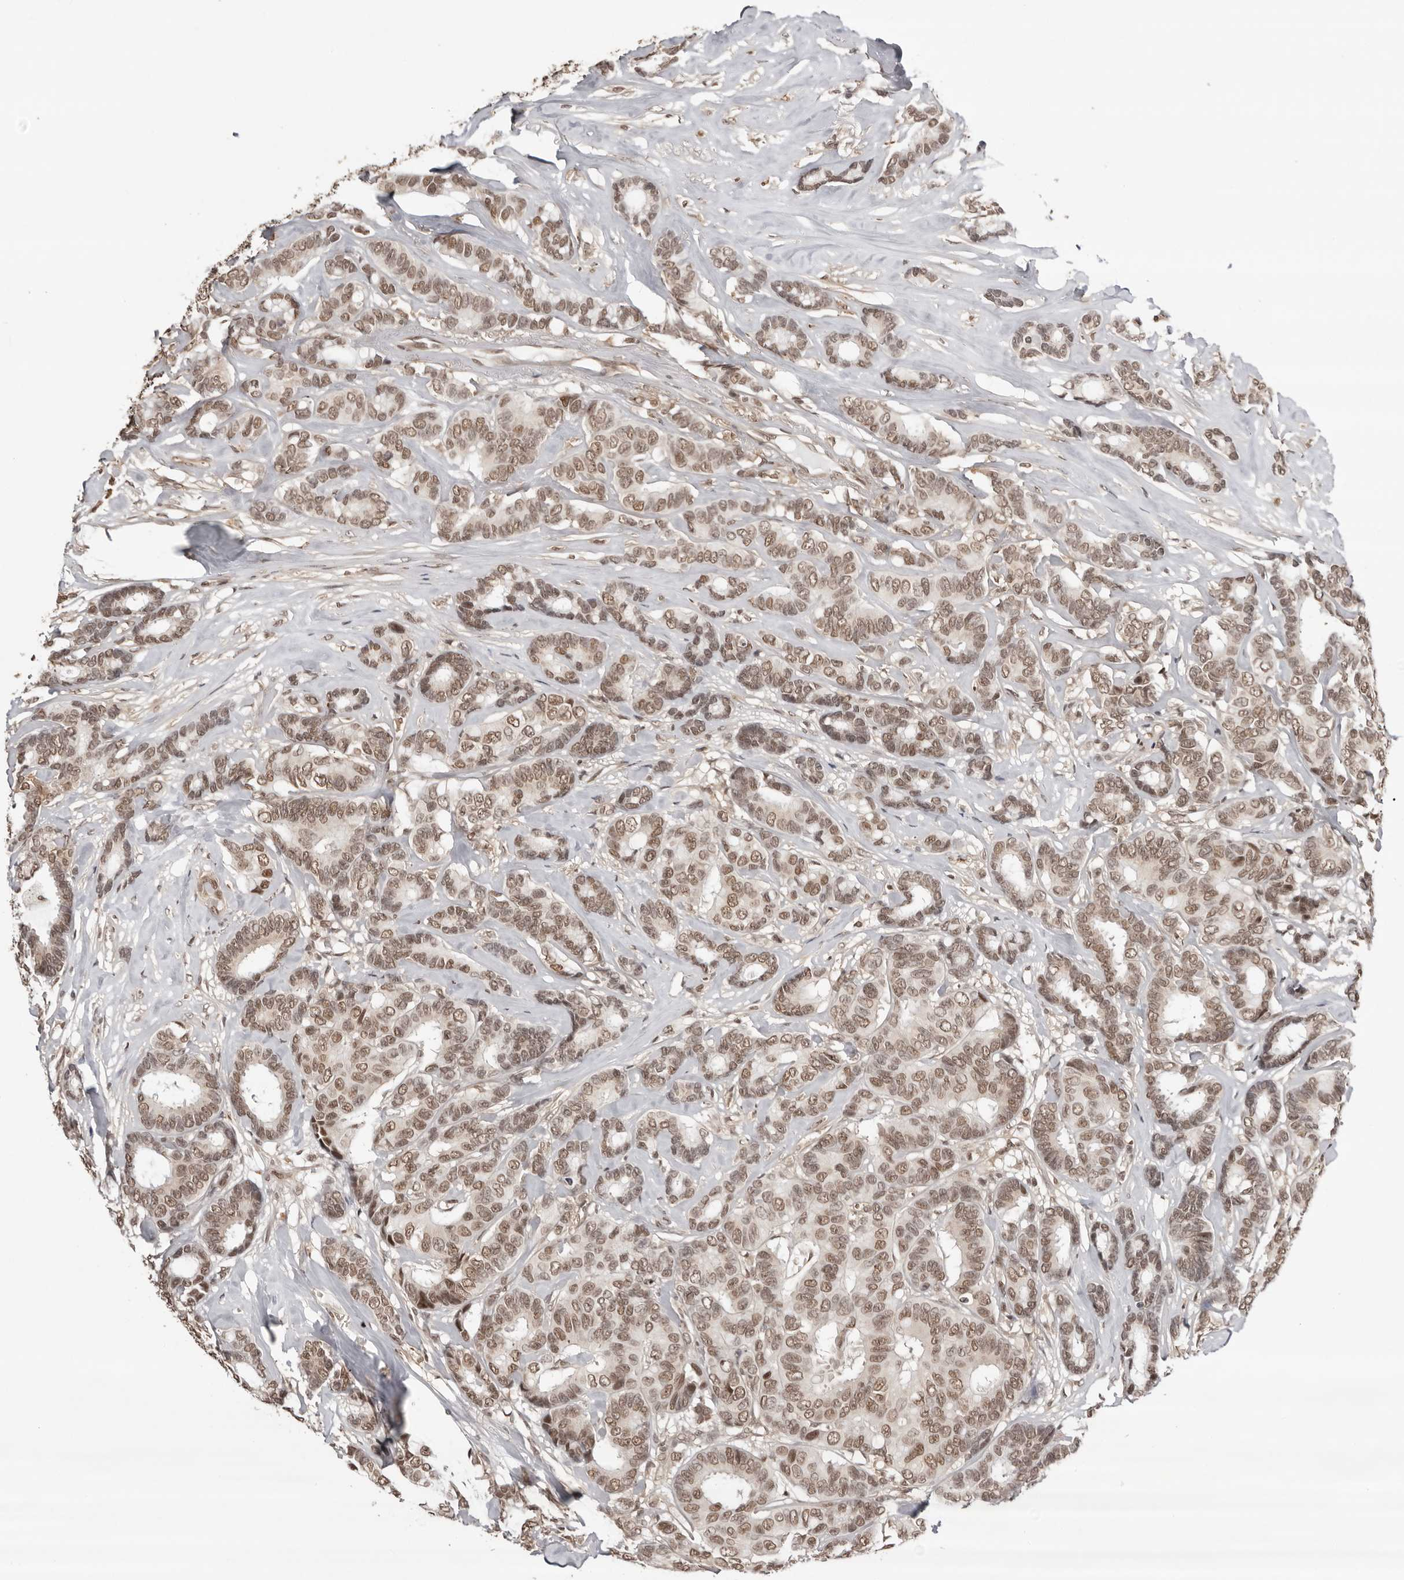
{"staining": {"intensity": "moderate", "quantity": ">75%", "location": "nuclear"}, "tissue": "breast cancer", "cell_type": "Tumor cells", "image_type": "cancer", "snomed": [{"axis": "morphology", "description": "Duct carcinoma"}, {"axis": "topography", "description": "Breast"}], "caption": "This histopathology image exhibits immunohistochemistry staining of infiltrating ductal carcinoma (breast), with medium moderate nuclear staining in approximately >75% of tumor cells.", "gene": "SDE2", "patient": {"sex": "female", "age": 87}}